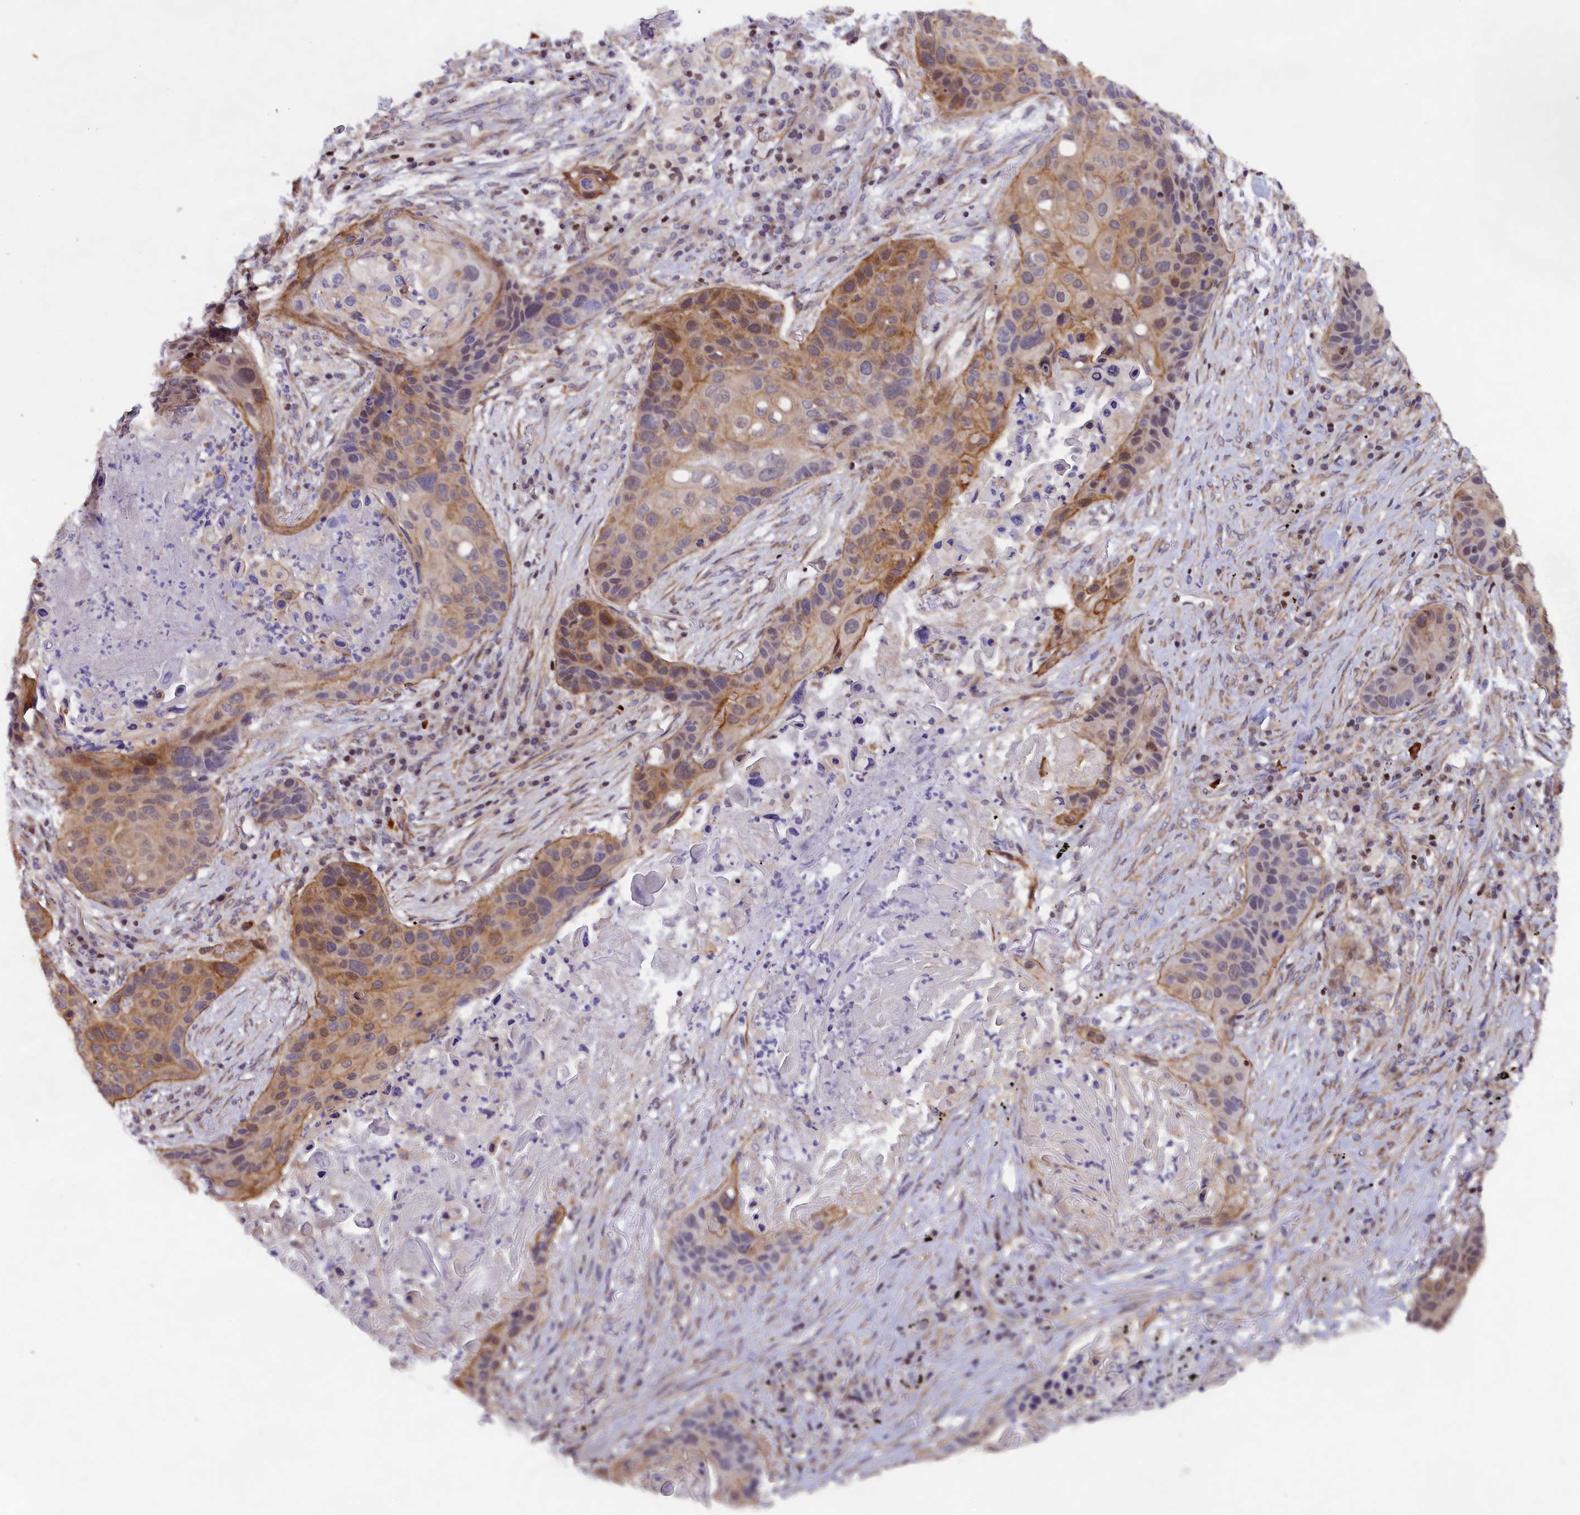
{"staining": {"intensity": "moderate", "quantity": "25%-75%", "location": "cytoplasmic/membranous,nuclear"}, "tissue": "lung cancer", "cell_type": "Tumor cells", "image_type": "cancer", "snomed": [{"axis": "morphology", "description": "Squamous cell carcinoma, NOS"}, {"axis": "topography", "description": "Lung"}], "caption": "The immunohistochemical stain highlights moderate cytoplasmic/membranous and nuclear expression in tumor cells of squamous cell carcinoma (lung) tissue.", "gene": "SP4", "patient": {"sex": "female", "age": 63}}